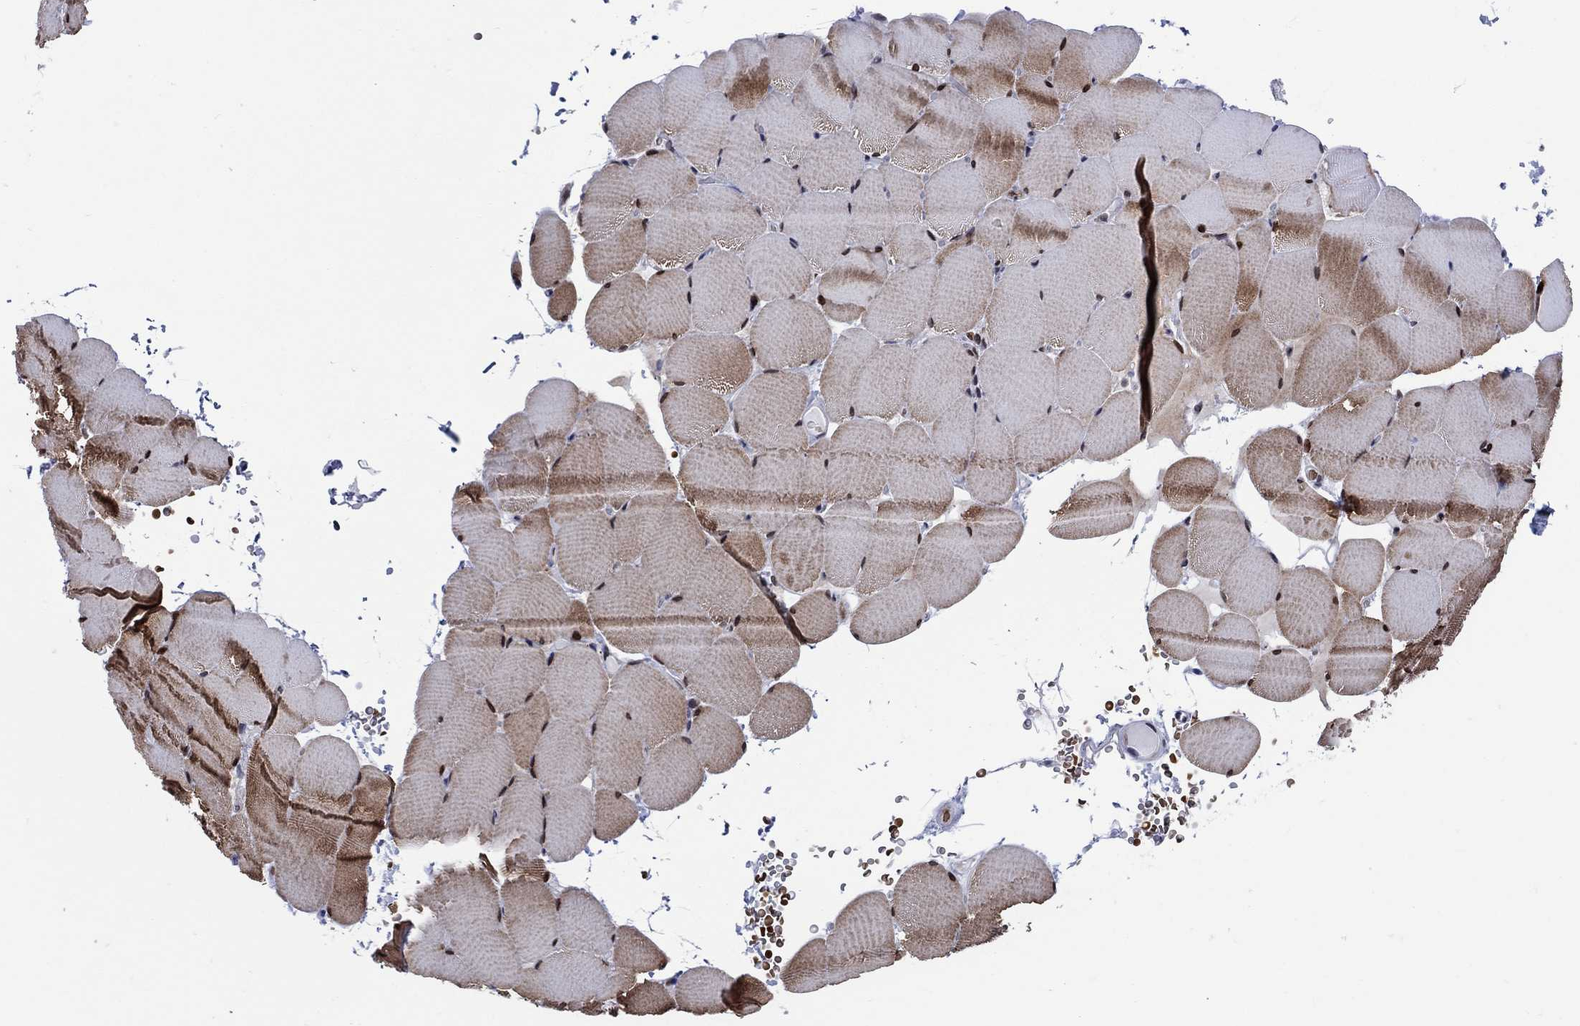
{"staining": {"intensity": "moderate", "quantity": "25%-75%", "location": "cytoplasmic/membranous,nuclear"}, "tissue": "skeletal muscle", "cell_type": "Myocytes", "image_type": "normal", "snomed": [{"axis": "morphology", "description": "Normal tissue, NOS"}, {"axis": "topography", "description": "Skeletal muscle"}], "caption": "High-magnification brightfield microscopy of benign skeletal muscle stained with DAB (3,3'-diaminobenzidine) (brown) and counterstained with hematoxylin (blue). myocytes exhibit moderate cytoplasmic/membranous,nuclear staining is appreciated in about25%-75% of cells.", "gene": "HMGA1", "patient": {"sex": "female", "age": 37}}